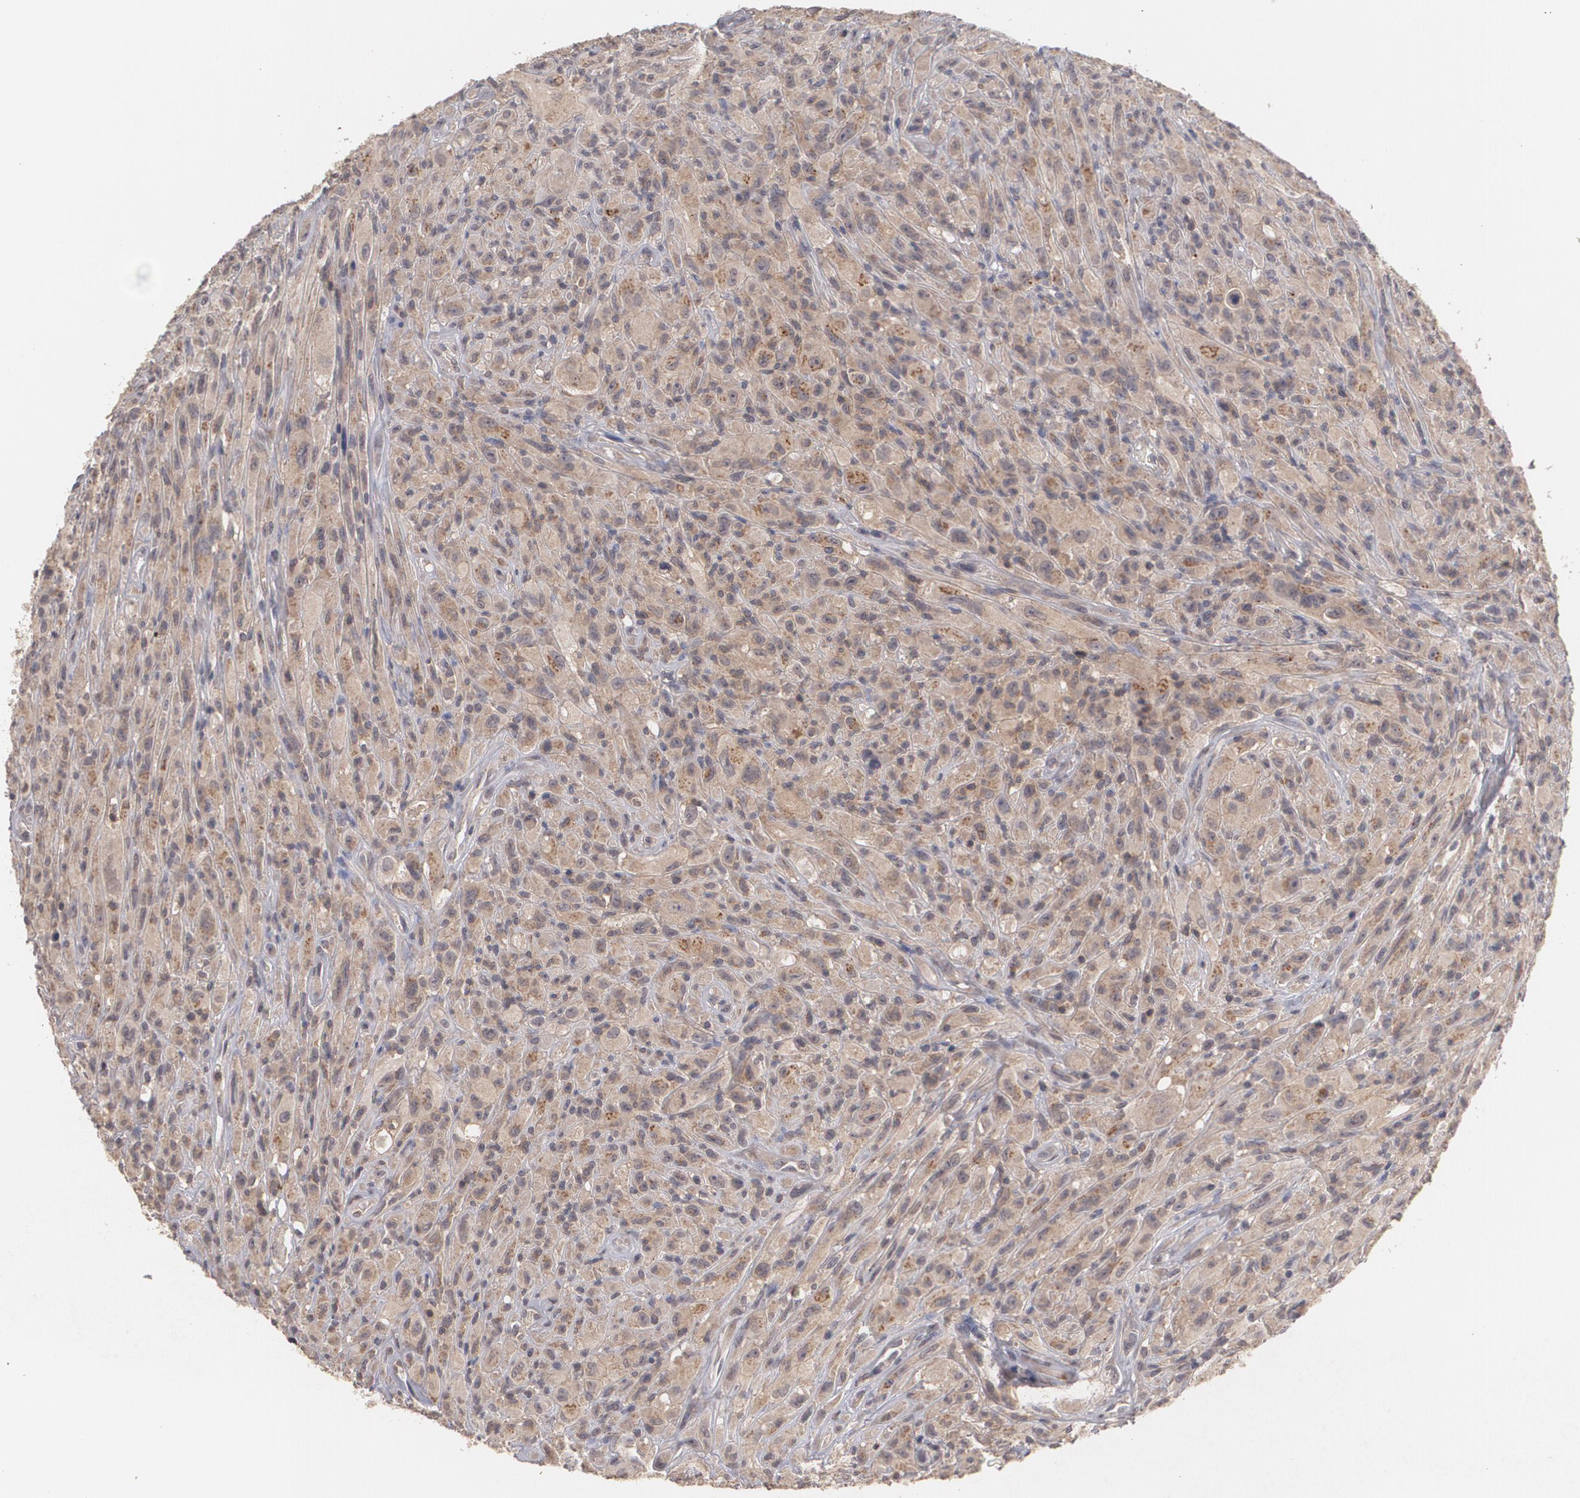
{"staining": {"intensity": "moderate", "quantity": ">75%", "location": "cytoplasmic/membranous"}, "tissue": "glioma", "cell_type": "Tumor cells", "image_type": "cancer", "snomed": [{"axis": "morphology", "description": "Glioma, malignant, High grade"}, {"axis": "topography", "description": "Brain"}], "caption": "IHC staining of malignant high-grade glioma, which demonstrates medium levels of moderate cytoplasmic/membranous staining in about >75% of tumor cells indicating moderate cytoplasmic/membranous protein expression. The staining was performed using DAB (3,3'-diaminobenzidine) (brown) for protein detection and nuclei were counterstained in hematoxylin (blue).", "gene": "ARF6", "patient": {"sex": "male", "age": 48}}